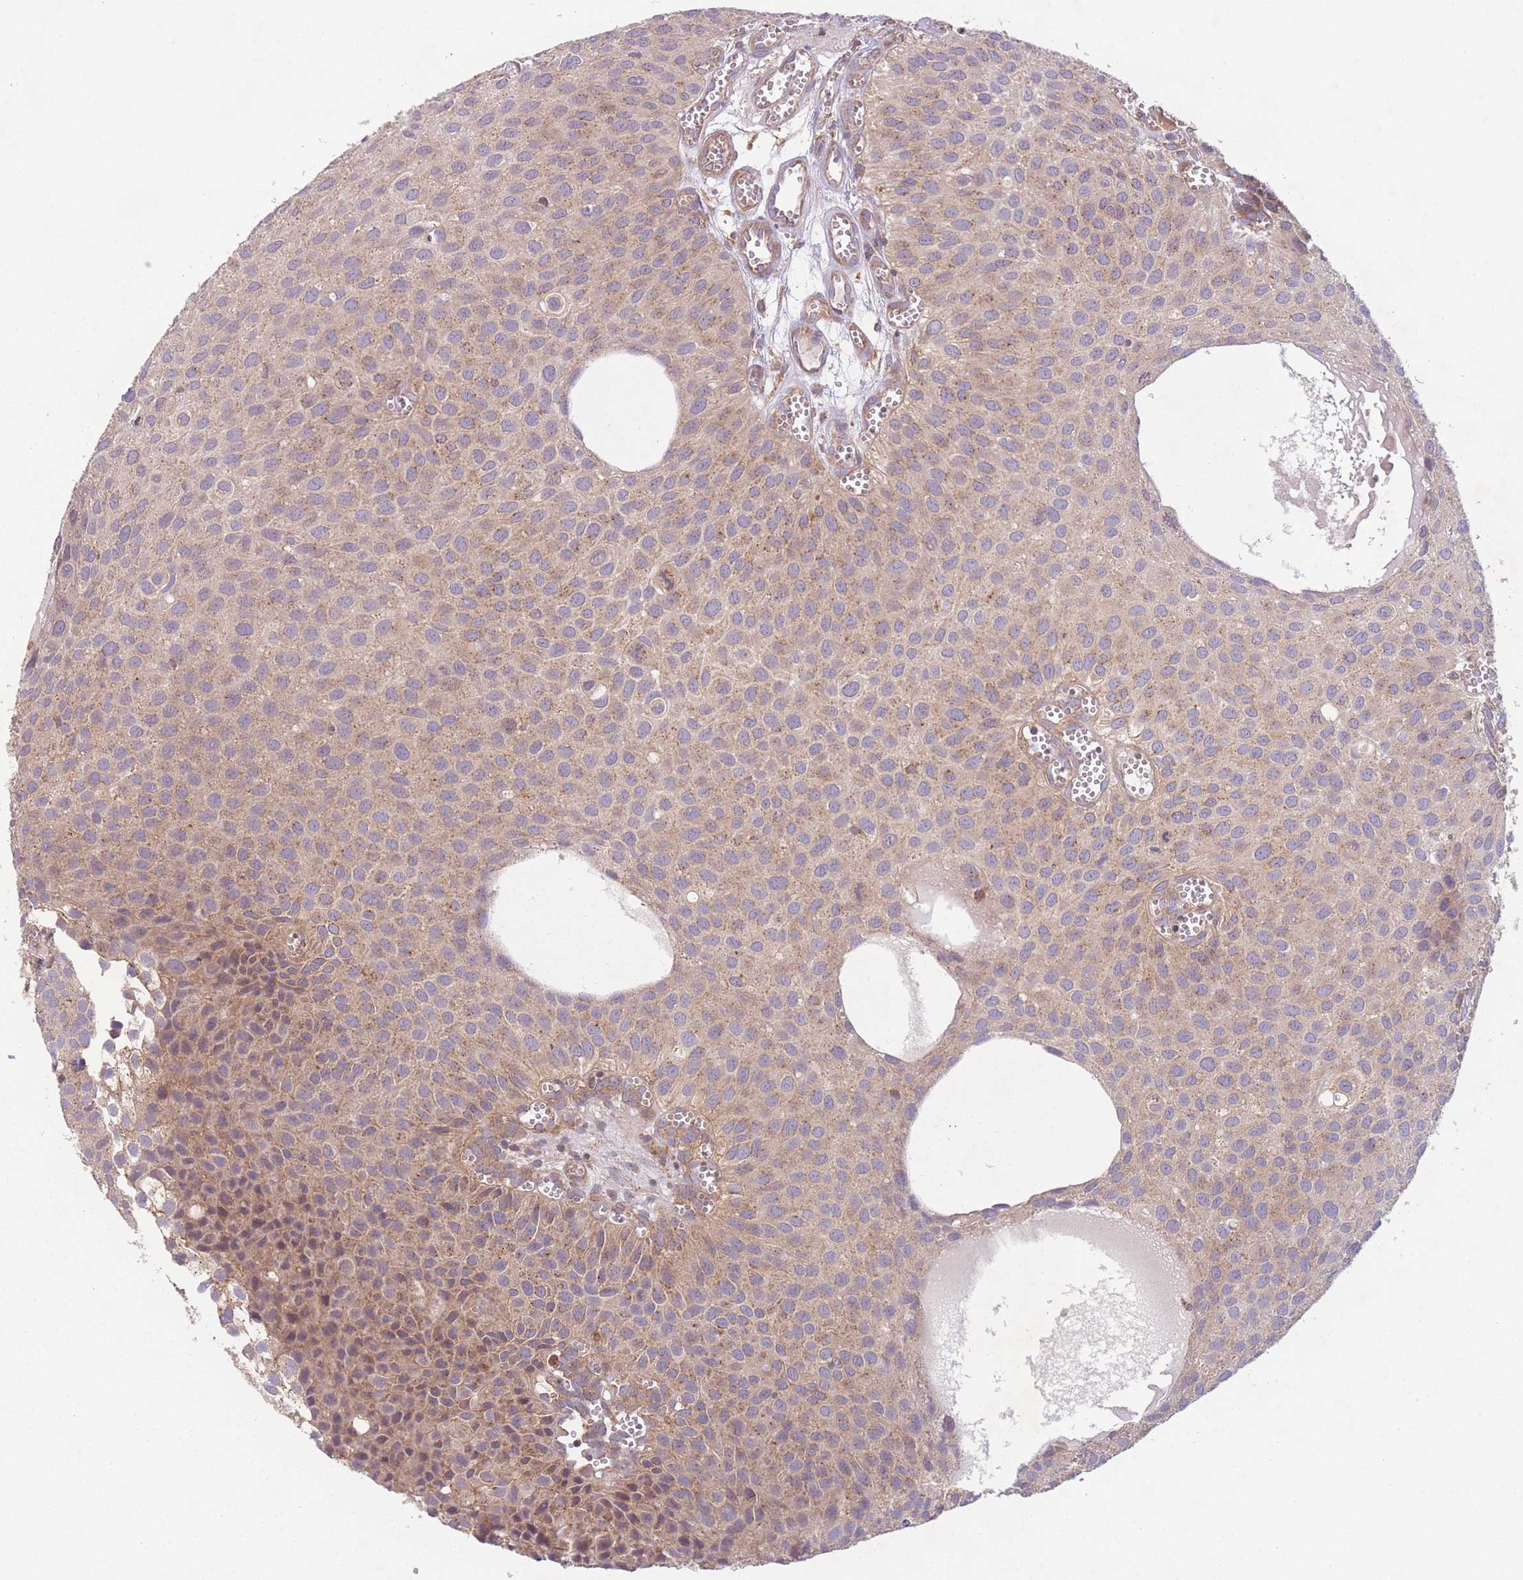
{"staining": {"intensity": "moderate", "quantity": ">75%", "location": "cytoplasmic/membranous"}, "tissue": "urothelial cancer", "cell_type": "Tumor cells", "image_type": "cancer", "snomed": [{"axis": "morphology", "description": "Urothelial carcinoma, Low grade"}, {"axis": "topography", "description": "Urinary bladder"}], "caption": "This is an image of immunohistochemistry (IHC) staining of low-grade urothelial carcinoma, which shows moderate positivity in the cytoplasmic/membranous of tumor cells.", "gene": "WASHC2A", "patient": {"sex": "male", "age": 88}}